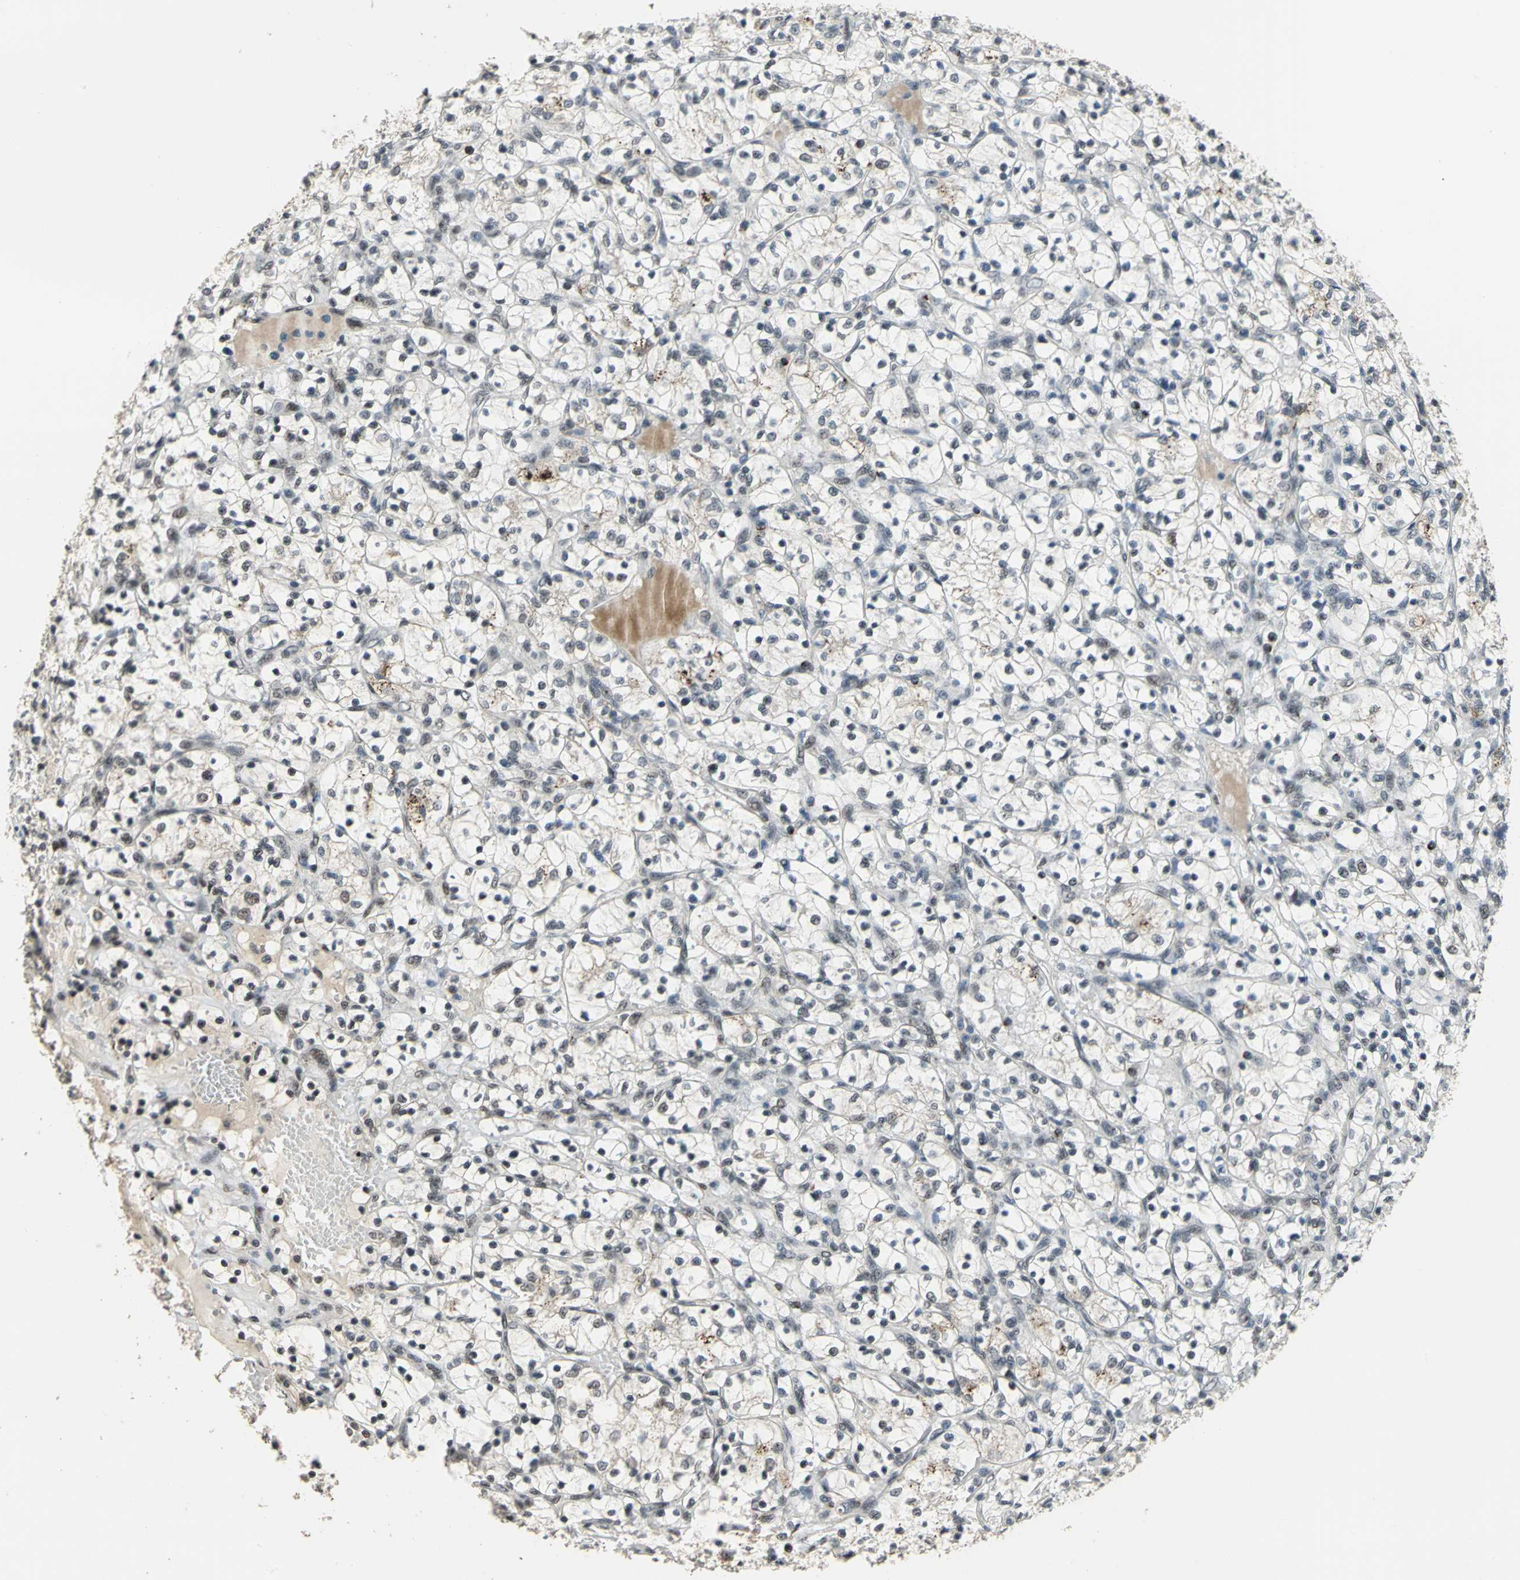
{"staining": {"intensity": "weak", "quantity": "<25%", "location": "nuclear"}, "tissue": "renal cancer", "cell_type": "Tumor cells", "image_type": "cancer", "snomed": [{"axis": "morphology", "description": "Adenocarcinoma, NOS"}, {"axis": "topography", "description": "Kidney"}], "caption": "Tumor cells are negative for protein expression in human adenocarcinoma (renal).", "gene": "ELF2", "patient": {"sex": "female", "age": 69}}